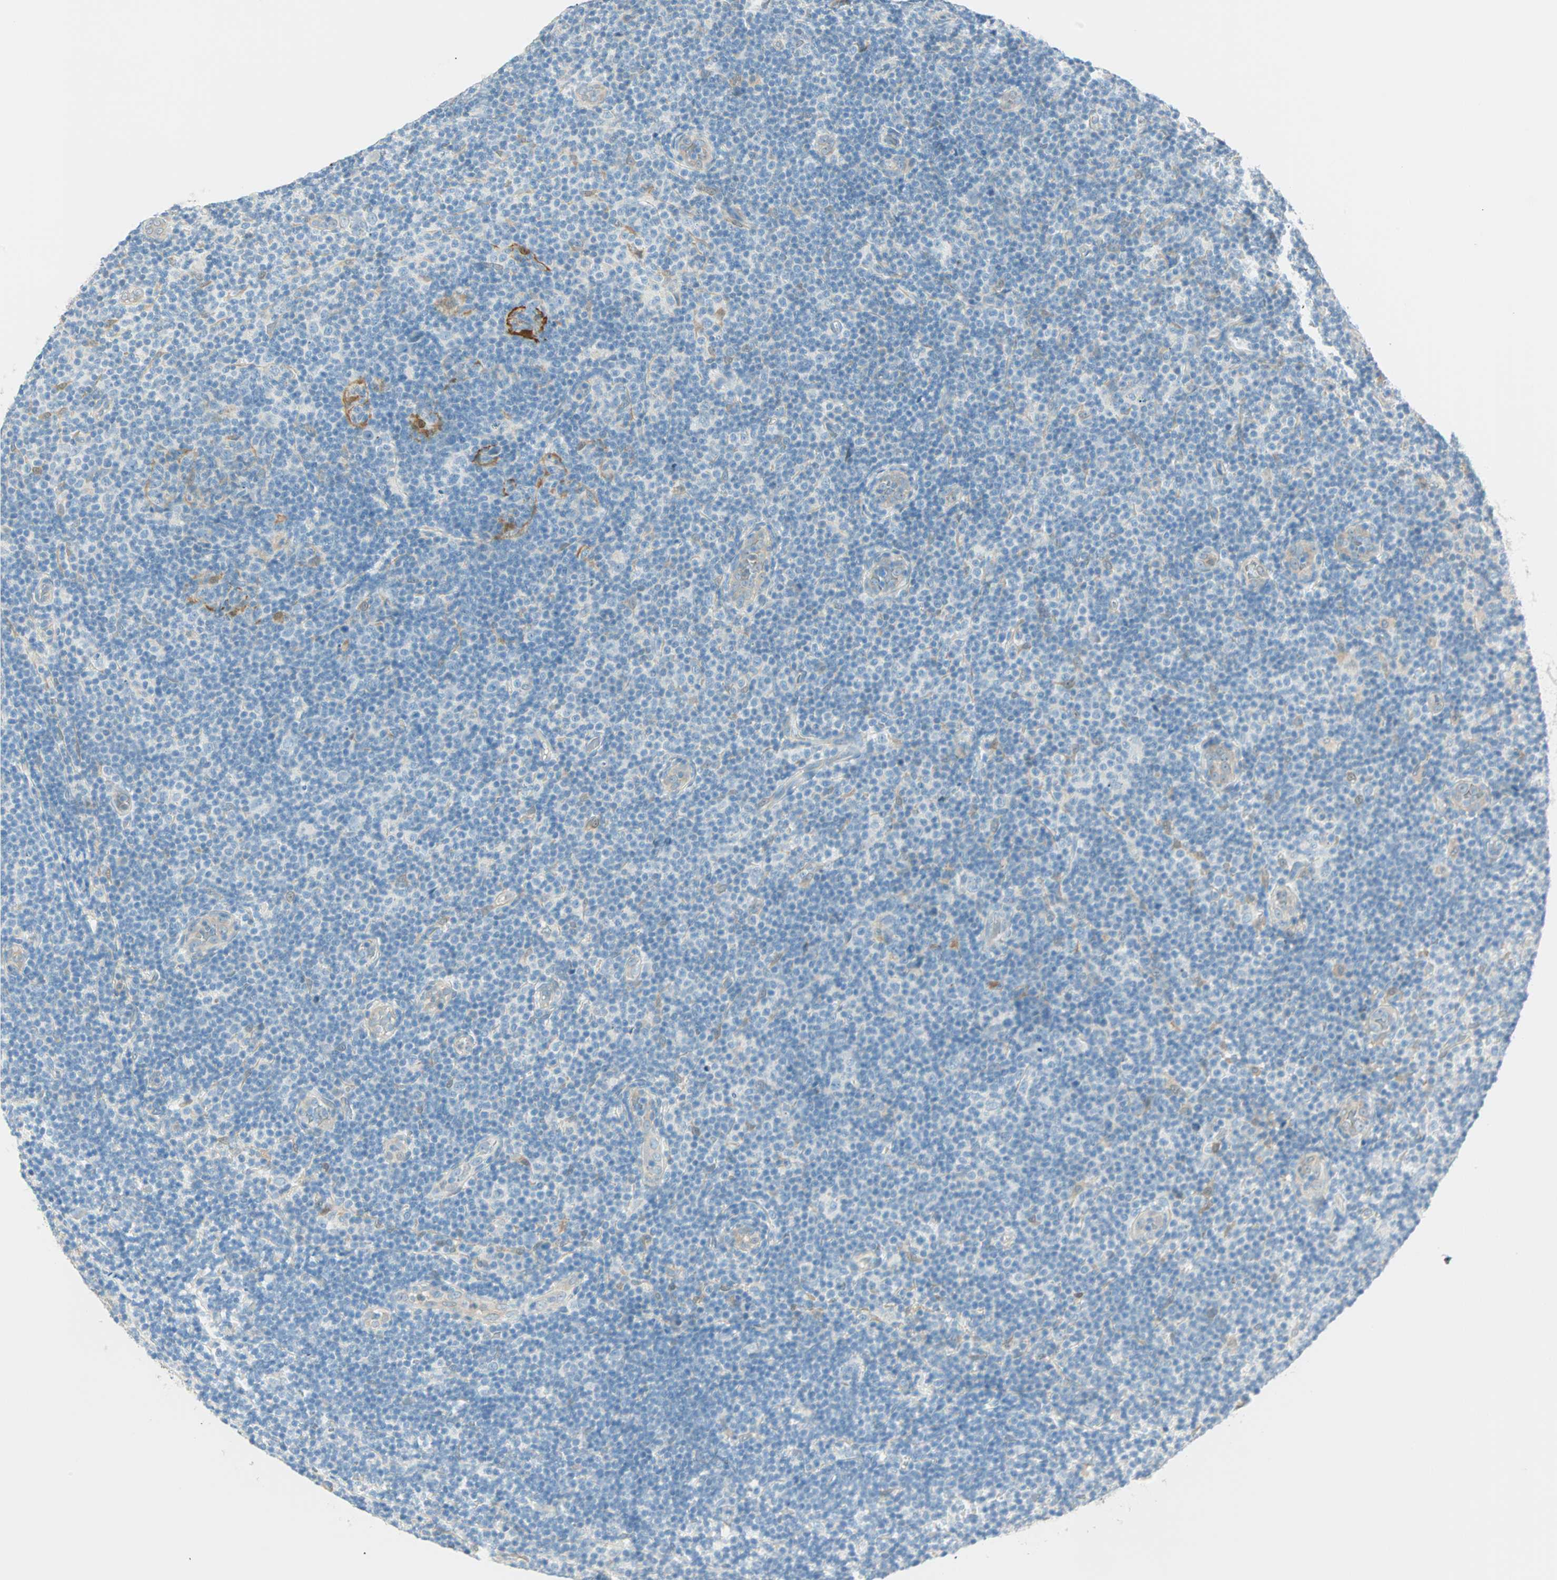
{"staining": {"intensity": "negative", "quantity": "none", "location": "none"}, "tissue": "lymphoma", "cell_type": "Tumor cells", "image_type": "cancer", "snomed": [{"axis": "morphology", "description": "Malignant lymphoma, non-Hodgkin's type, Low grade"}, {"axis": "topography", "description": "Lymph node"}], "caption": "This is an immunohistochemistry photomicrograph of low-grade malignant lymphoma, non-Hodgkin's type. There is no positivity in tumor cells.", "gene": "S100A1", "patient": {"sex": "male", "age": 83}}